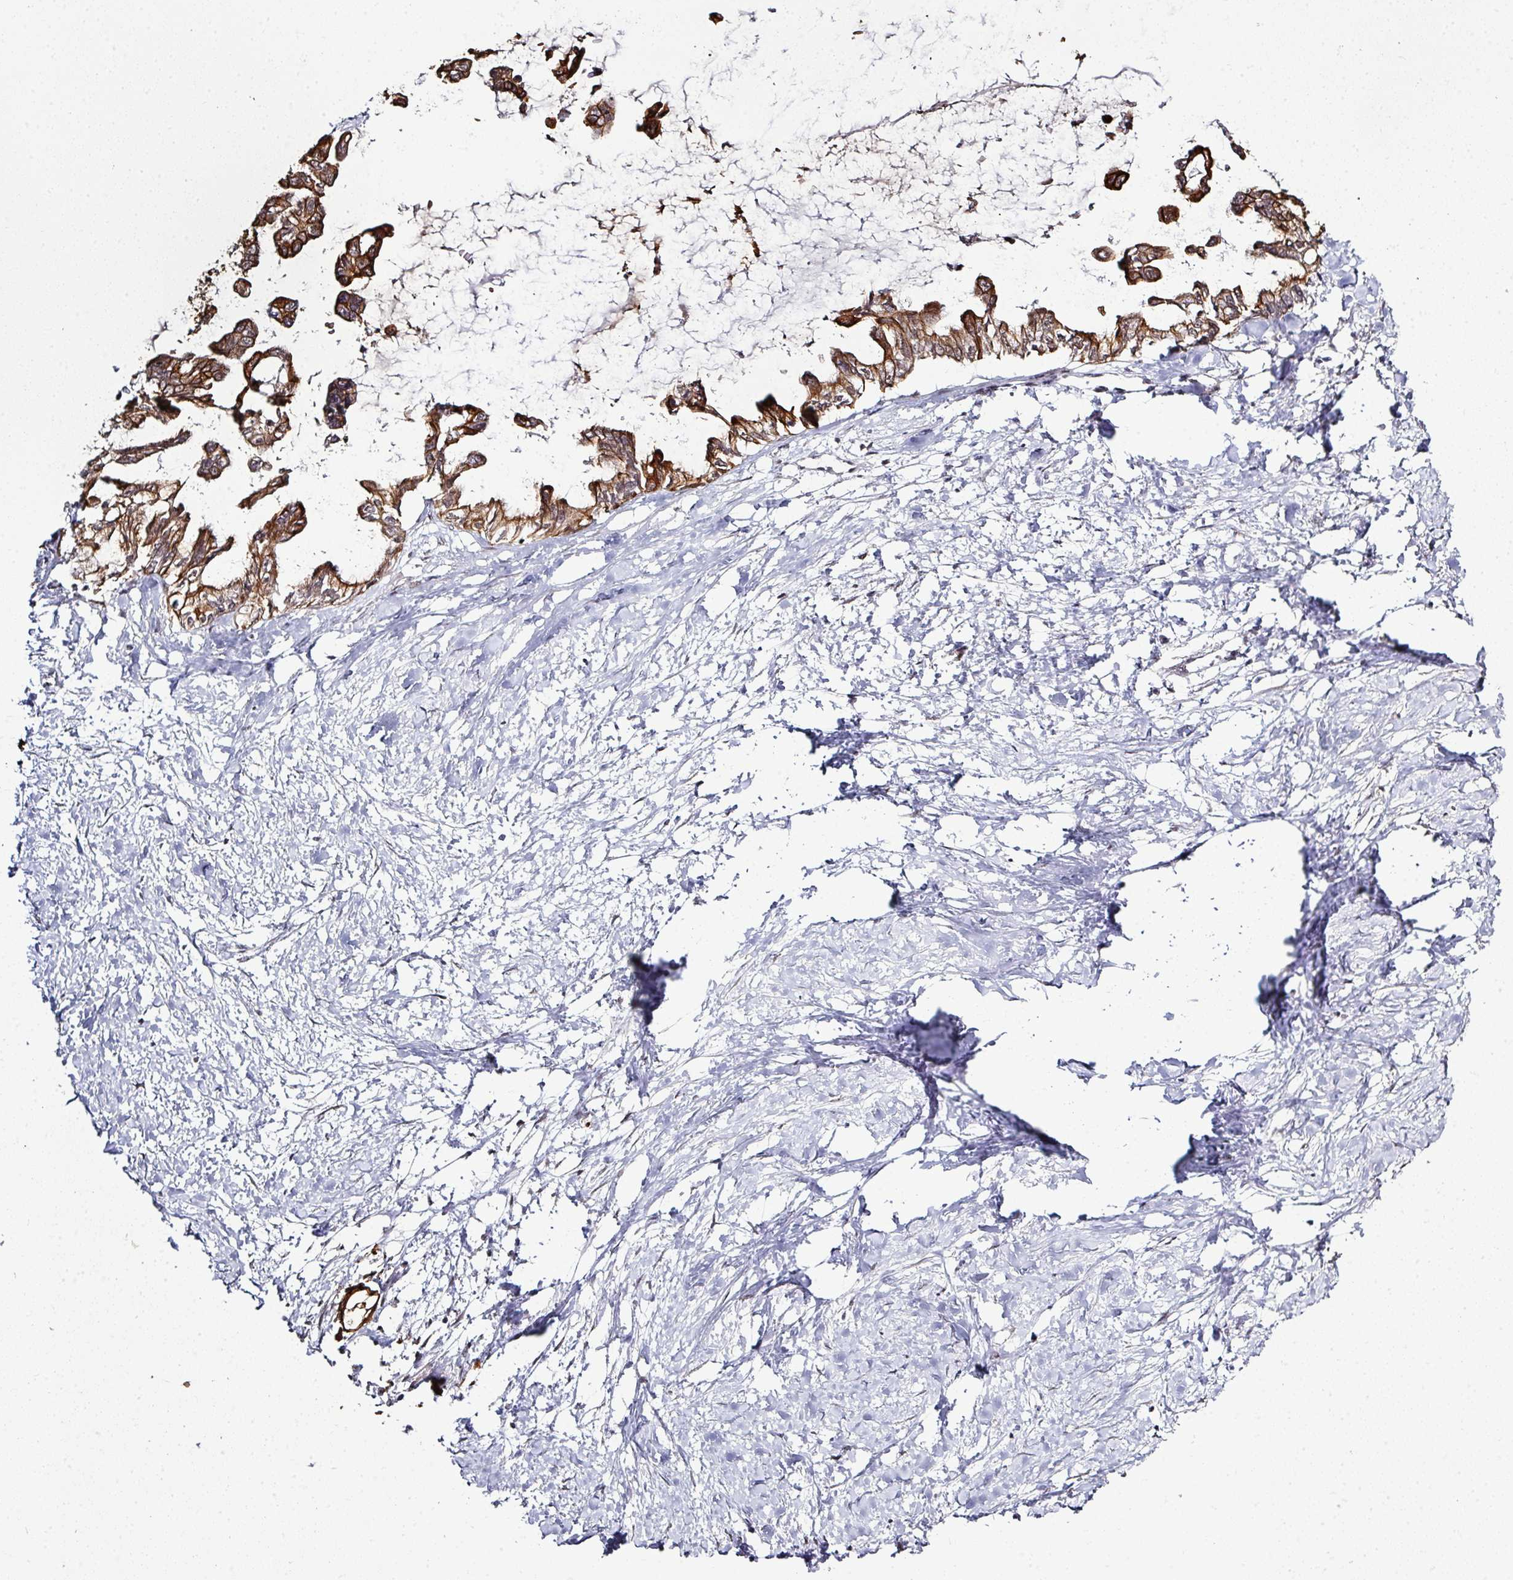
{"staining": {"intensity": "strong", "quantity": ">75%", "location": "cytoplasmic/membranous"}, "tissue": "pancreatic cancer", "cell_type": "Tumor cells", "image_type": "cancer", "snomed": [{"axis": "morphology", "description": "Adenocarcinoma, NOS"}, {"axis": "topography", "description": "Pancreas"}], "caption": "Brown immunohistochemical staining in human pancreatic adenocarcinoma shows strong cytoplasmic/membranous staining in approximately >75% of tumor cells.", "gene": "GTF2H3", "patient": {"sex": "male", "age": 61}}